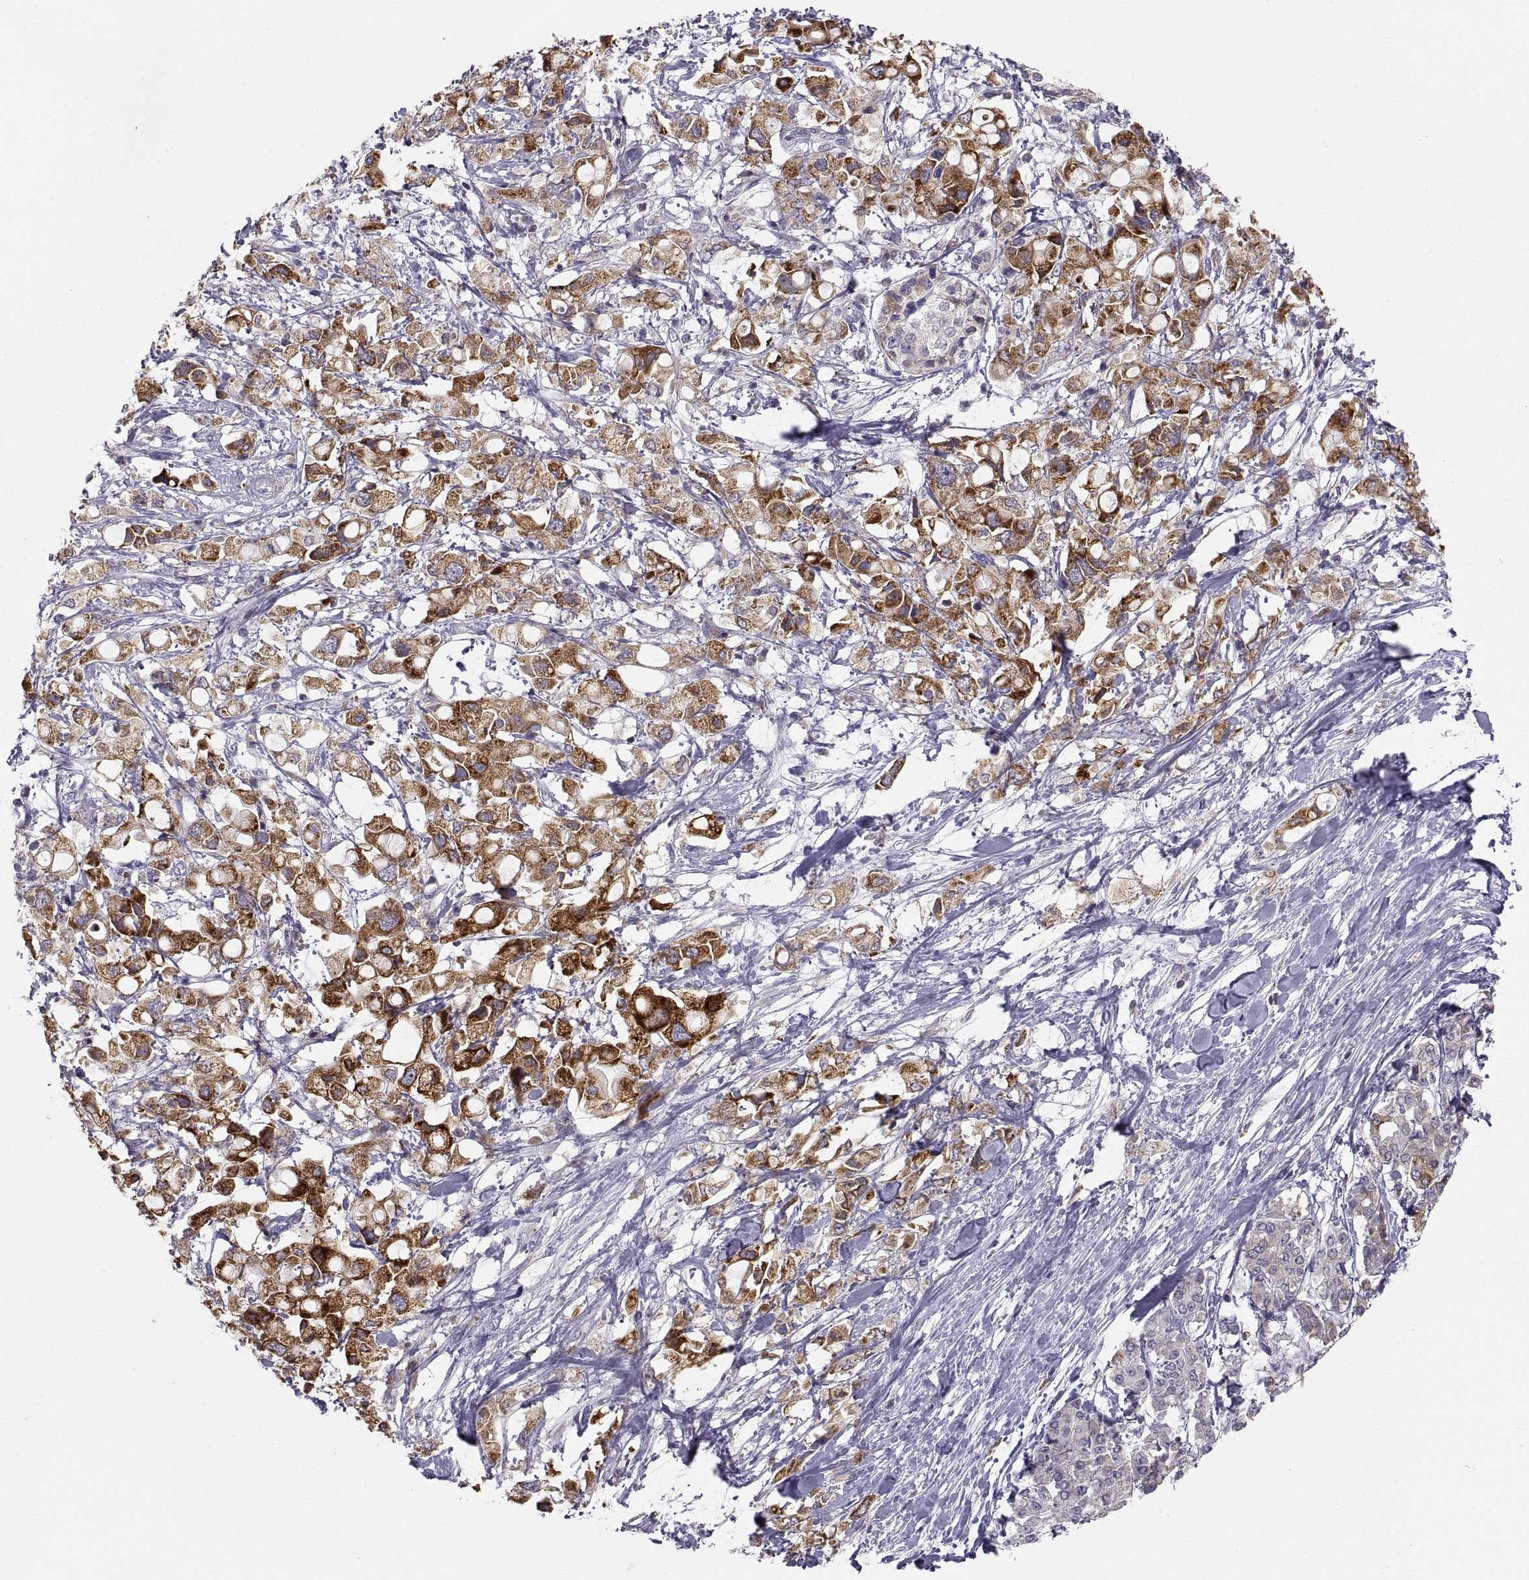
{"staining": {"intensity": "strong", "quantity": "25%-75%", "location": "cytoplasmic/membranous"}, "tissue": "pancreatic cancer", "cell_type": "Tumor cells", "image_type": "cancer", "snomed": [{"axis": "morphology", "description": "Adenocarcinoma, NOS"}, {"axis": "topography", "description": "Pancreas"}], "caption": "Immunohistochemical staining of human pancreatic cancer shows high levels of strong cytoplasmic/membranous protein staining in about 25%-75% of tumor cells.", "gene": "ERO1A", "patient": {"sex": "female", "age": 56}}